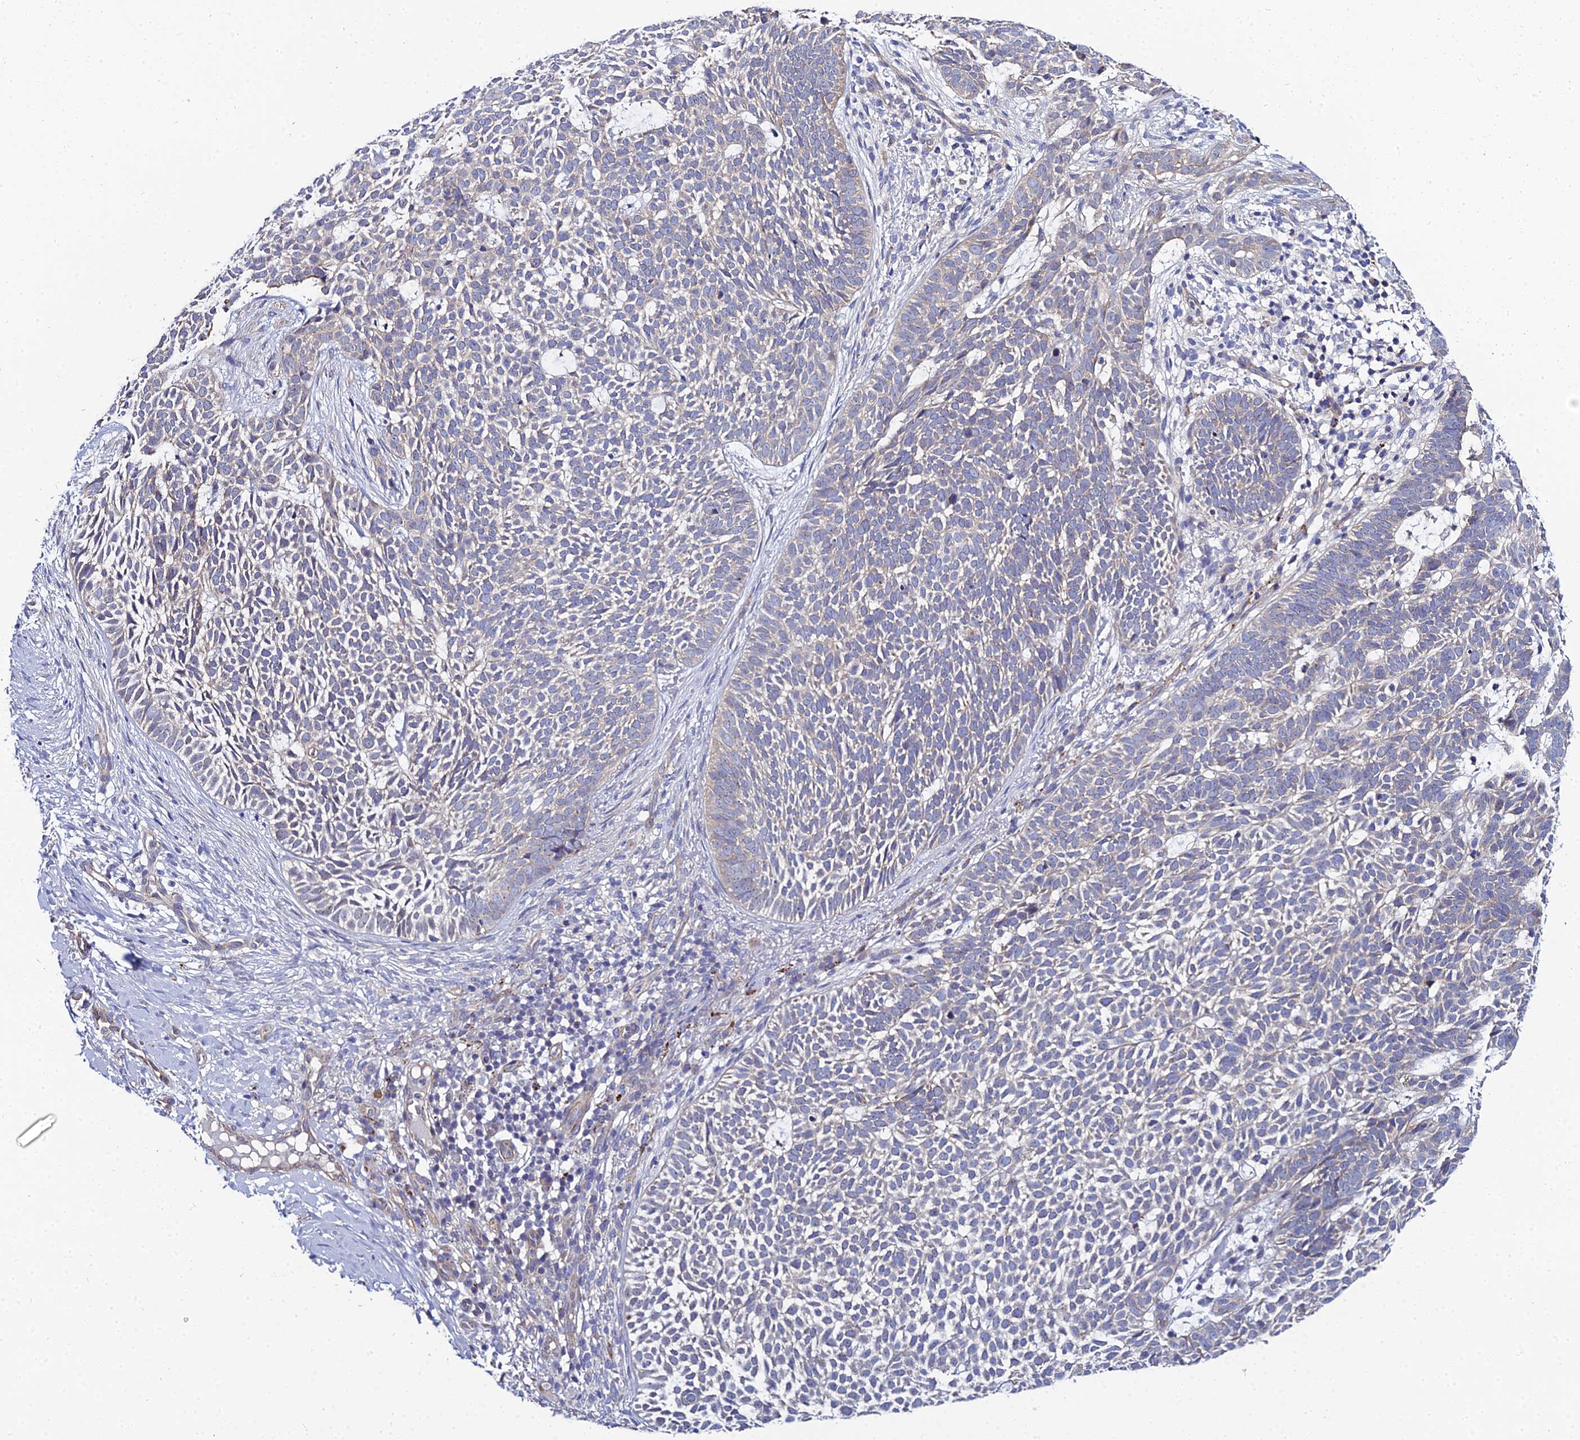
{"staining": {"intensity": "weak", "quantity": "<25%", "location": "cytoplasmic/membranous"}, "tissue": "skin cancer", "cell_type": "Tumor cells", "image_type": "cancer", "snomed": [{"axis": "morphology", "description": "Basal cell carcinoma"}, {"axis": "topography", "description": "Skin"}], "caption": "High power microscopy image of an immunohistochemistry (IHC) image of skin cancer, revealing no significant expression in tumor cells.", "gene": "APOBEC3H", "patient": {"sex": "female", "age": 78}}